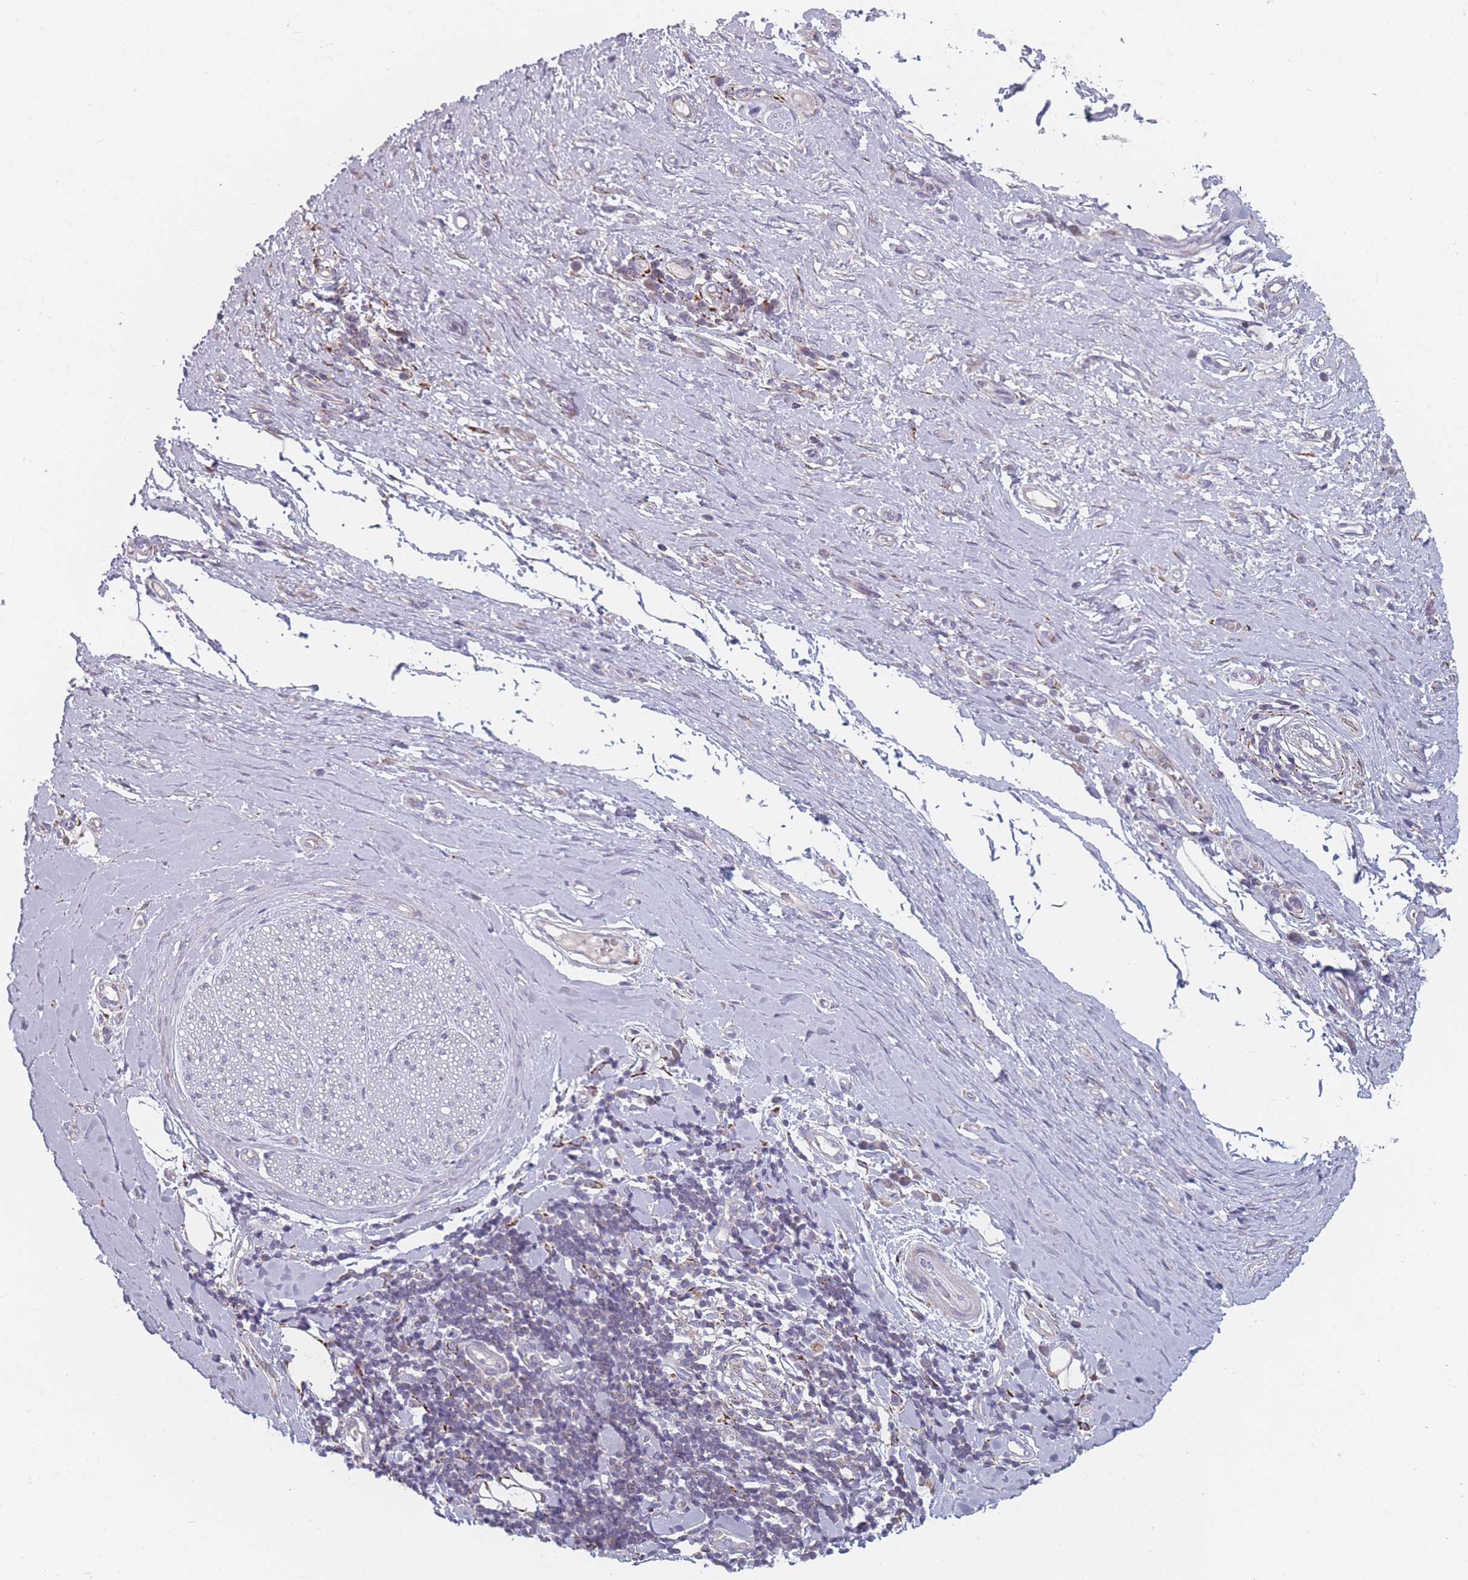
{"staining": {"intensity": "negative", "quantity": "none", "location": "none"}, "tissue": "adipose tissue", "cell_type": "Adipocytes", "image_type": "normal", "snomed": [{"axis": "morphology", "description": "Normal tissue, NOS"}, {"axis": "morphology", "description": "Adenocarcinoma, NOS"}, {"axis": "topography", "description": "Esophagus"}, {"axis": "topography", "description": "Stomach, upper"}, {"axis": "topography", "description": "Peripheral nerve tissue"}], "caption": "Micrograph shows no significant protein positivity in adipocytes of normal adipose tissue.", "gene": "PEX11B", "patient": {"sex": "male", "age": 62}}